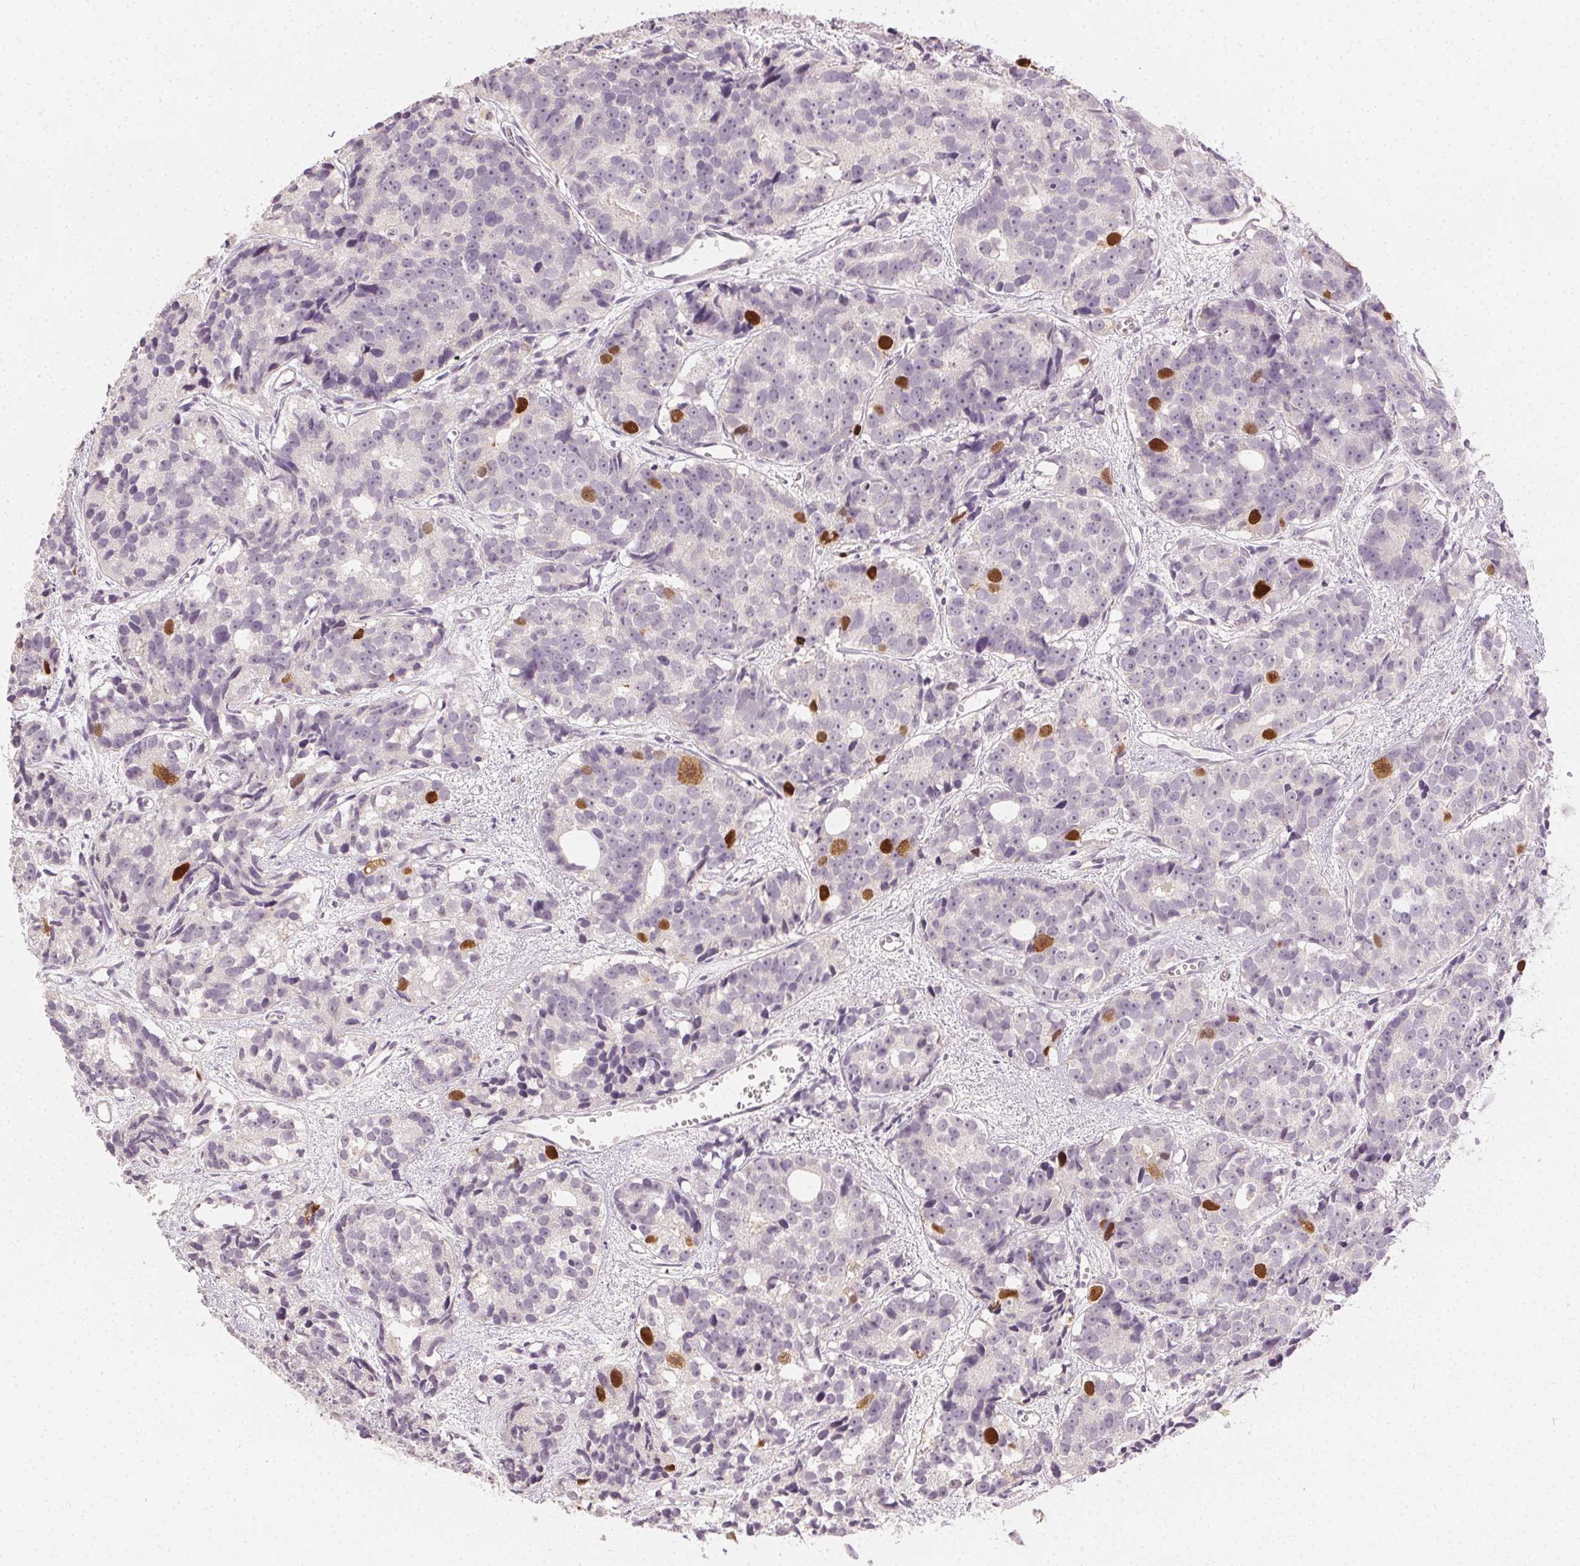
{"staining": {"intensity": "strong", "quantity": "<25%", "location": "nuclear"}, "tissue": "prostate cancer", "cell_type": "Tumor cells", "image_type": "cancer", "snomed": [{"axis": "morphology", "description": "Adenocarcinoma, High grade"}, {"axis": "topography", "description": "Prostate"}], "caption": "This image reveals immunohistochemistry staining of prostate cancer, with medium strong nuclear positivity in approximately <25% of tumor cells.", "gene": "ANLN", "patient": {"sex": "male", "age": 77}}